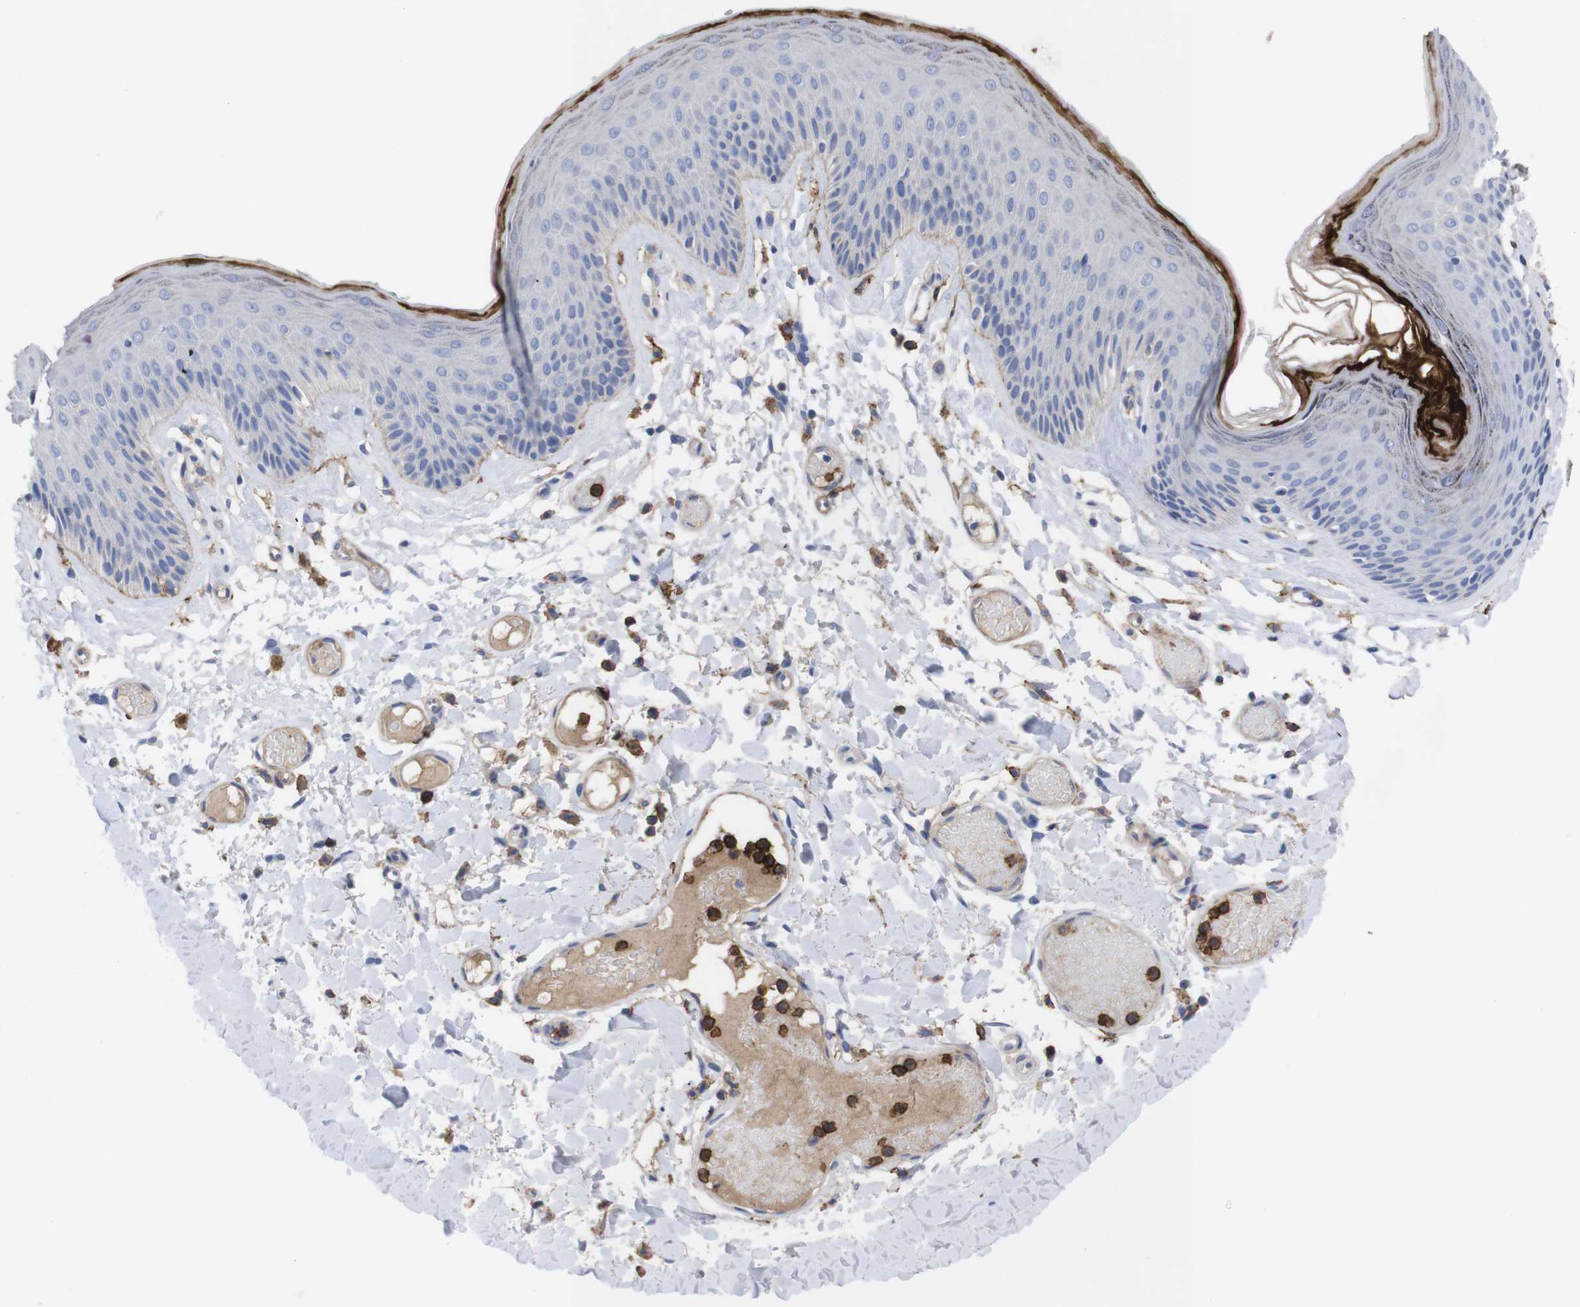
{"staining": {"intensity": "negative", "quantity": "none", "location": "none"}, "tissue": "skin", "cell_type": "Epidermal cells", "image_type": "normal", "snomed": [{"axis": "morphology", "description": "Normal tissue, NOS"}, {"axis": "topography", "description": "Vulva"}], "caption": "Immunohistochemistry of benign skin demonstrates no expression in epidermal cells. (Immunohistochemistry, brightfield microscopy, high magnification).", "gene": "C5AR1", "patient": {"sex": "female", "age": 73}}